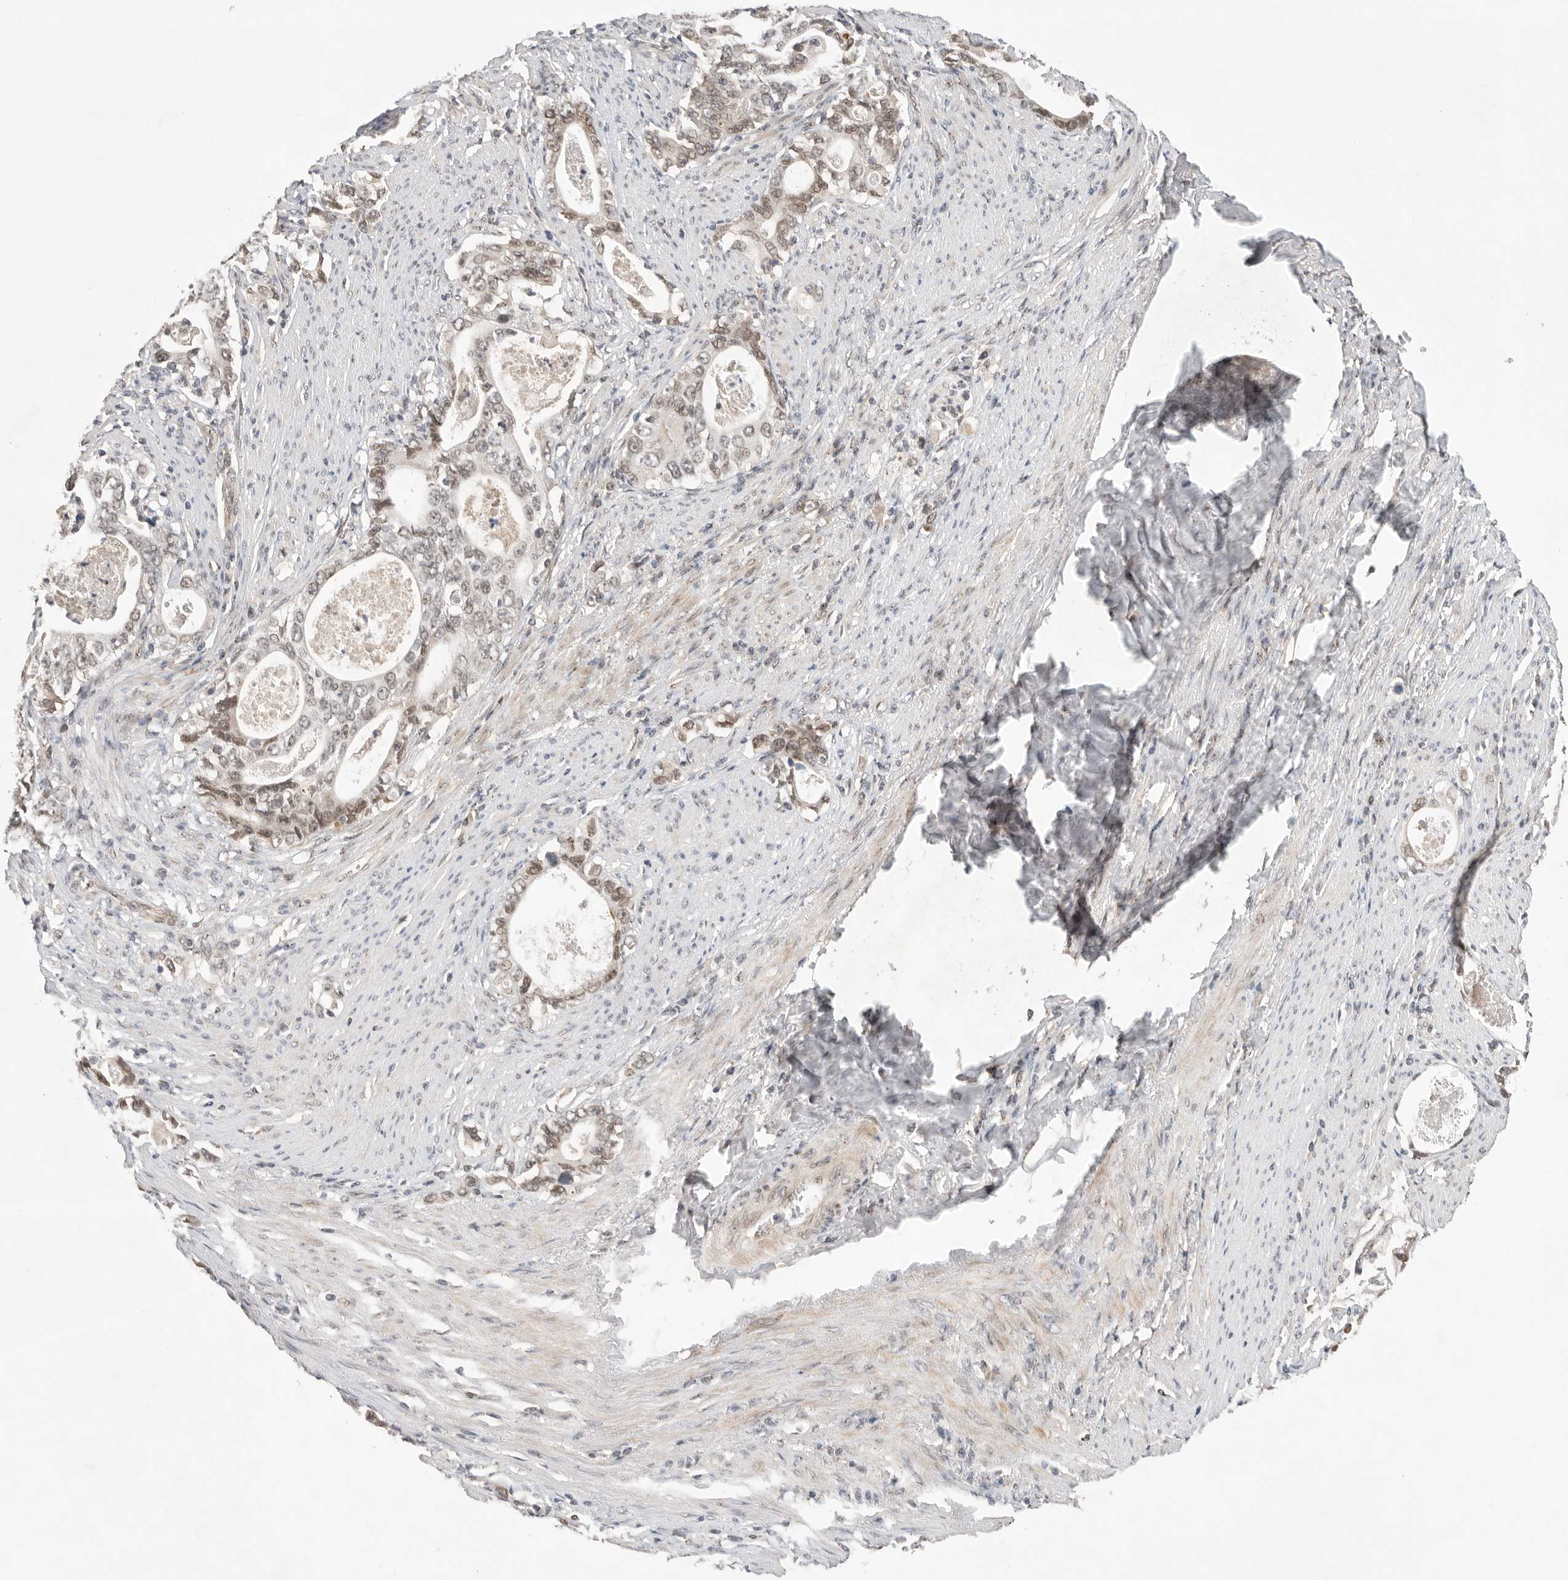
{"staining": {"intensity": "moderate", "quantity": "25%-75%", "location": "nuclear"}, "tissue": "stomach cancer", "cell_type": "Tumor cells", "image_type": "cancer", "snomed": [{"axis": "morphology", "description": "Adenocarcinoma, NOS"}, {"axis": "topography", "description": "Stomach, lower"}], "caption": "Tumor cells show medium levels of moderate nuclear expression in approximately 25%-75% of cells in adenocarcinoma (stomach).", "gene": "LEMD3", "patient": {"sex": "female", "age": 72}}